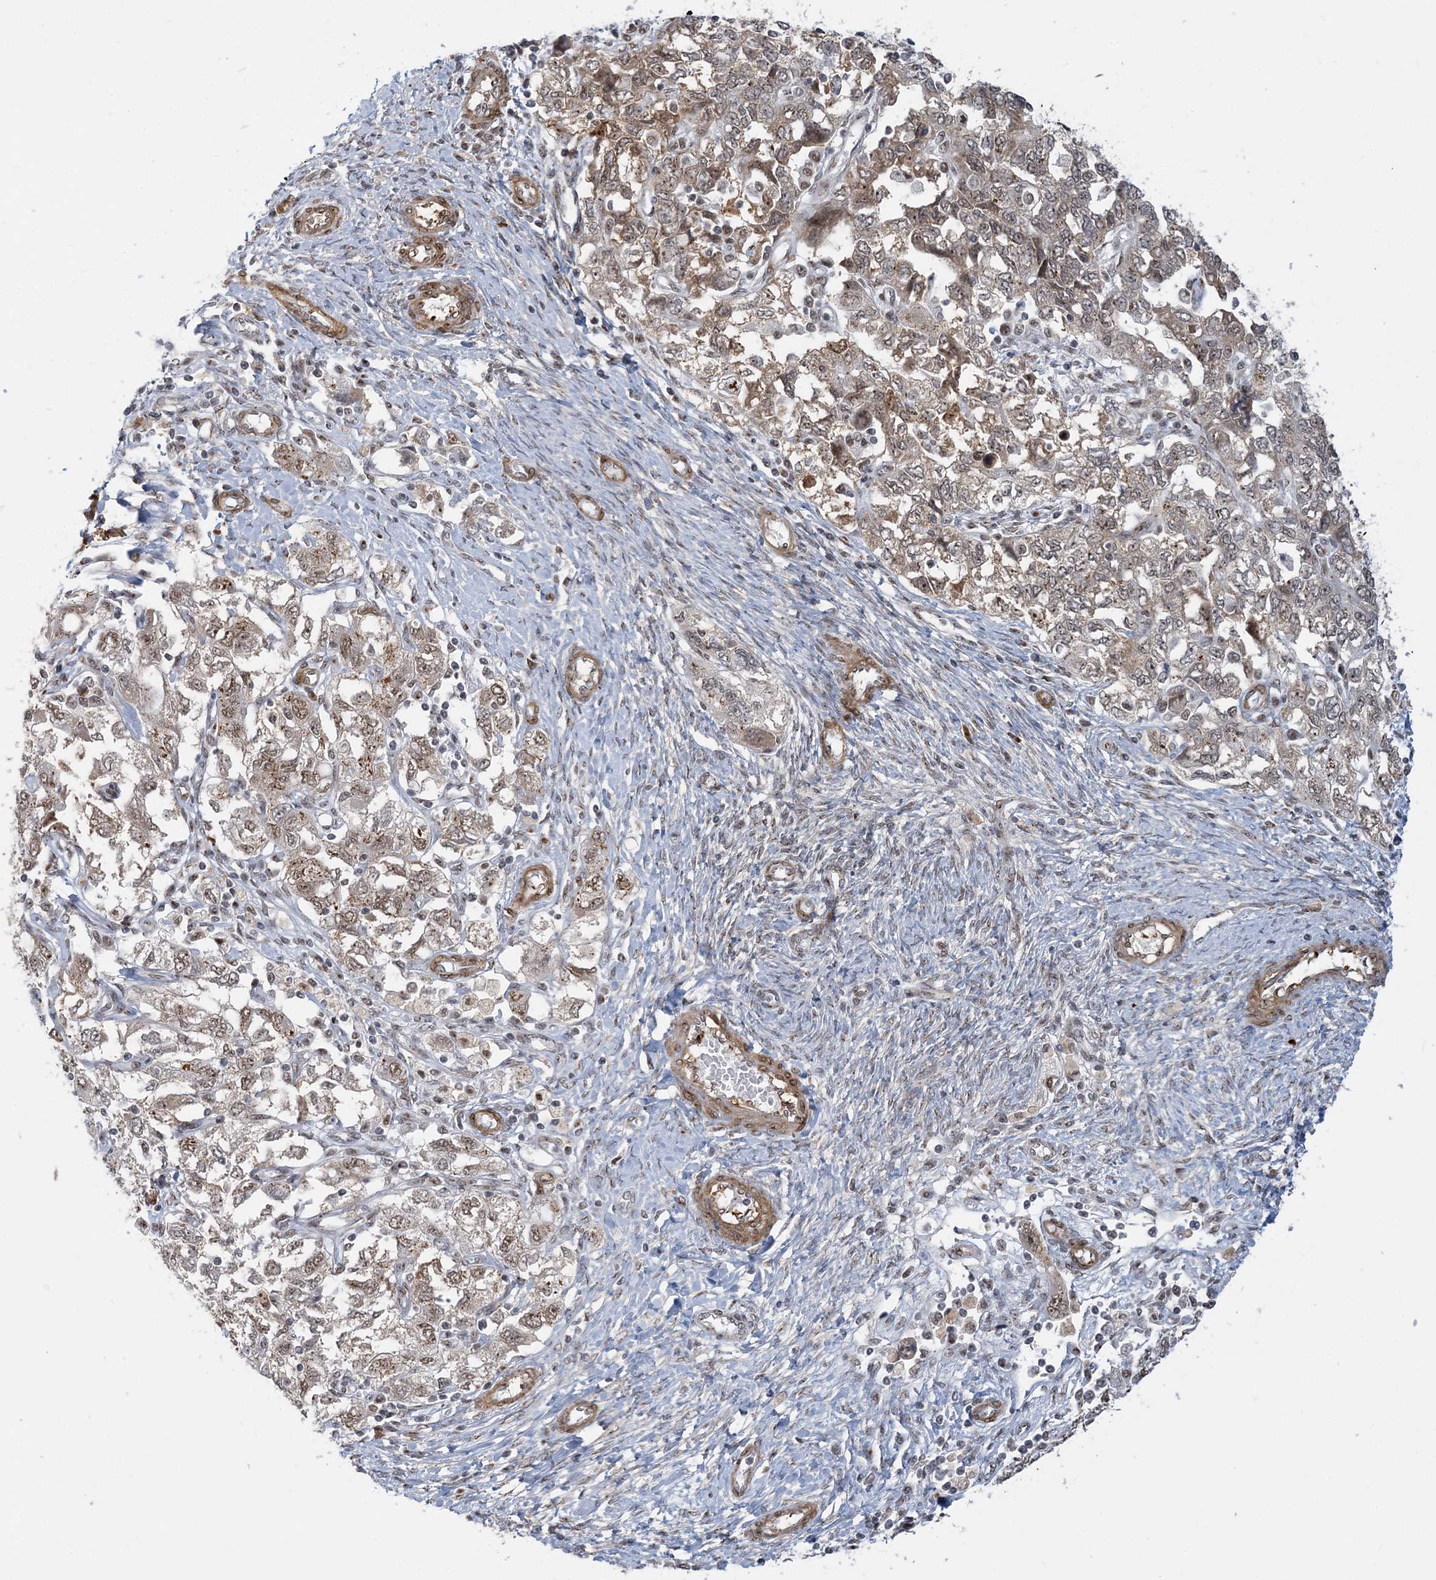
{"staining": {"intensity": "moderate", "quantity": ">75%", "location": "cytoplasmic/membranous,nuclear"}, "tissue": "ovarian cancer", "cell_type": "Tumor cells", "image_type": "cancer", "snomed": [{"axis": "morphology", "description": "Carcinoma, NOS"}, {"axis": "morphology", "description": "Cystadenocarcinoma, serous, NOS"}, {"axis": "topography", "description": "Ovary"}], "caption": "Ovarian cancer (carcinoma) was stained to show a protein in brown. There is medium levels of moderate cytoplasmic/membranous and nuclear expression in approximately >75% of tumor cells. (DAB (3,3'-diaminobenzidine) IHC, brown staining for protein, blue staining for nuclei).", "gene": "PLRG1", "patient": {"sex": "female", "age": 69}}